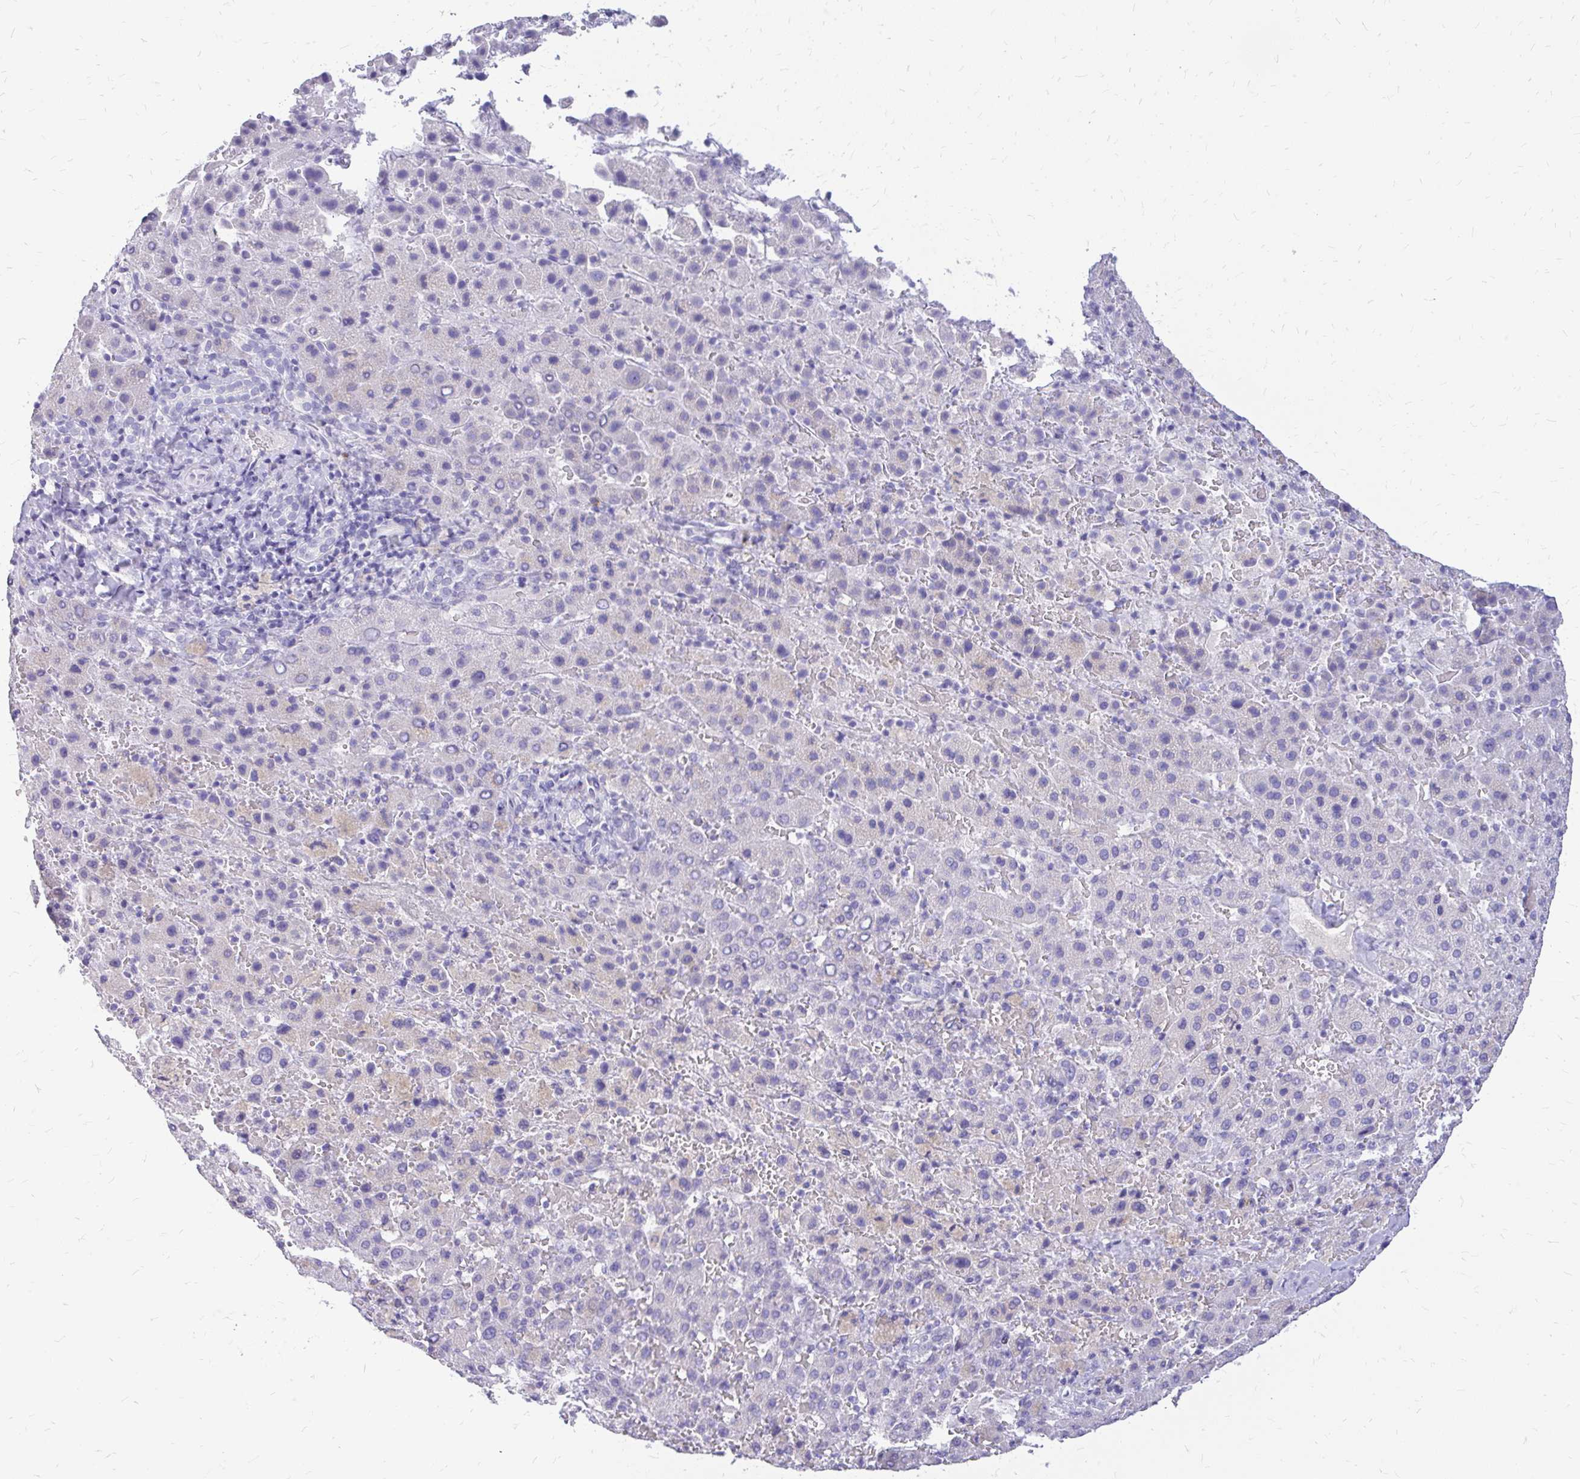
{"staining": {"intensity": "negative", "quantity": "none", "location": "none"}, "tissue": "liver cancer", "cell_type": "Tumor cells", "image_type": "cancer", "snomed": [{"axis": "morphology", "description": "Carcinoma, Hepatocellular, NOS"}, {"axis": "topography", "description": "Liver"}], "caption": "The image reveals no staining of tumor cells in hepatocellular carcinoma (liver). The staining was performed using DAB (3,3'-diaminobenzidine) to visualize the protein expression in brown, while the nuclei were stained in blue with hematoxylin (Magnification: 20x).", "gene": "MAP1LC3A", "patient": {"sex": "female", "age": 58}}